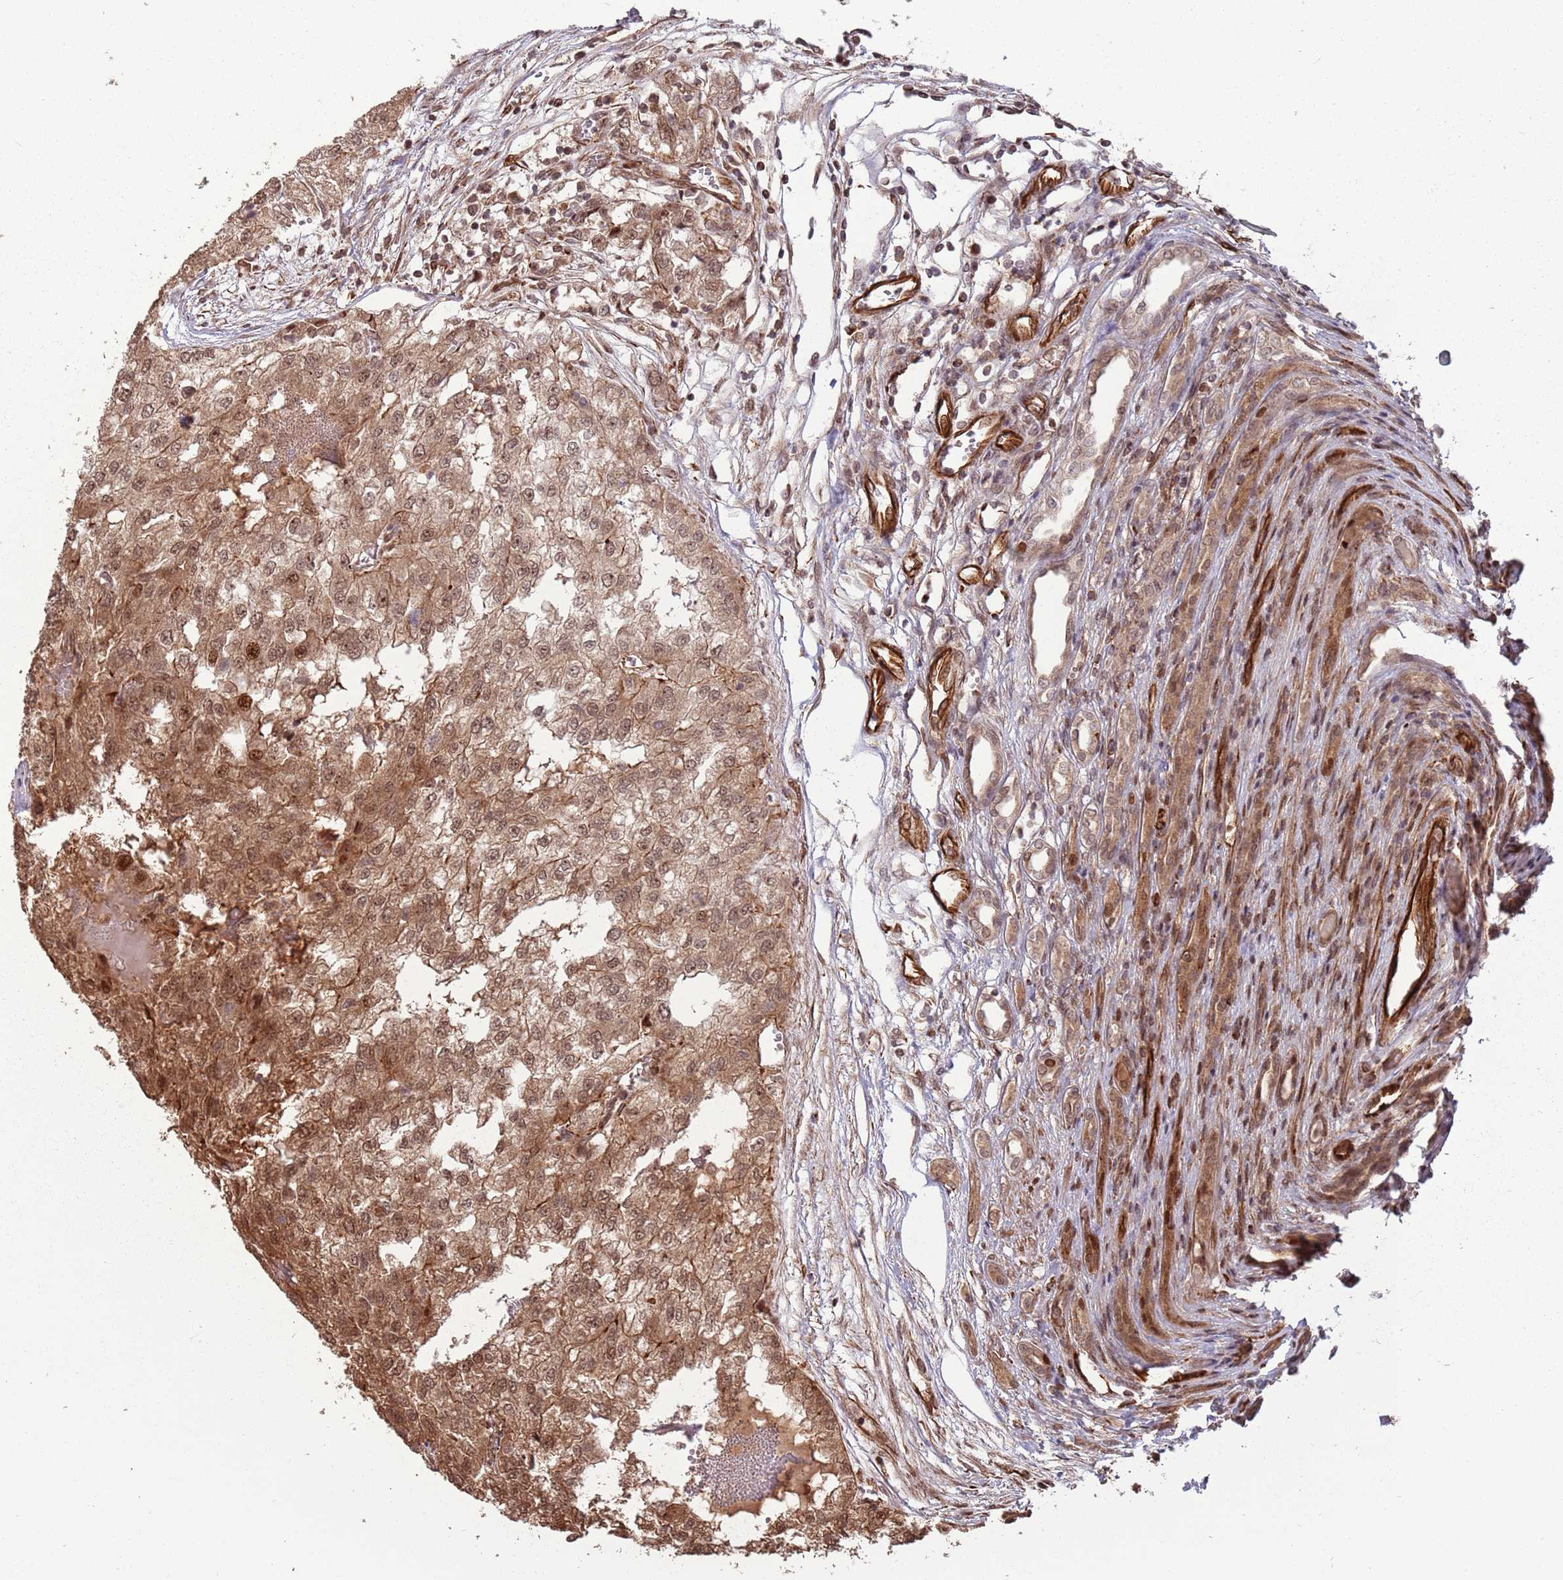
{"staining": {"intensity": "moderate", "quantity": ">75%", "location": "cytoplasmic/membranous,nuclear"}, "tissue": "renal cancer", "cell_type": "Tumor cells", "image_type": "cancer", "snomed": [{"axis": "morphology", "description": "Adenocarcinoma, NOS"}, {"axis": "topography", "description": "Kidney"}], "caption": "IHC staining of renal adenocarcinoma, which shows medium levels of moderate cytoplasmic/membranous and nuclear staining in approximately >75% of tumor cells indicating moderate cytoplasmic/membranous and nuclear protein expression. The staining was performed using DAB (3,3'-diaminobenzidine) (brown) for protein detection and nuclei were counterstained in hematoxylin (blue).", "gene": "ADAMTS3", "patient": {"sex": "female", "age": 54}}